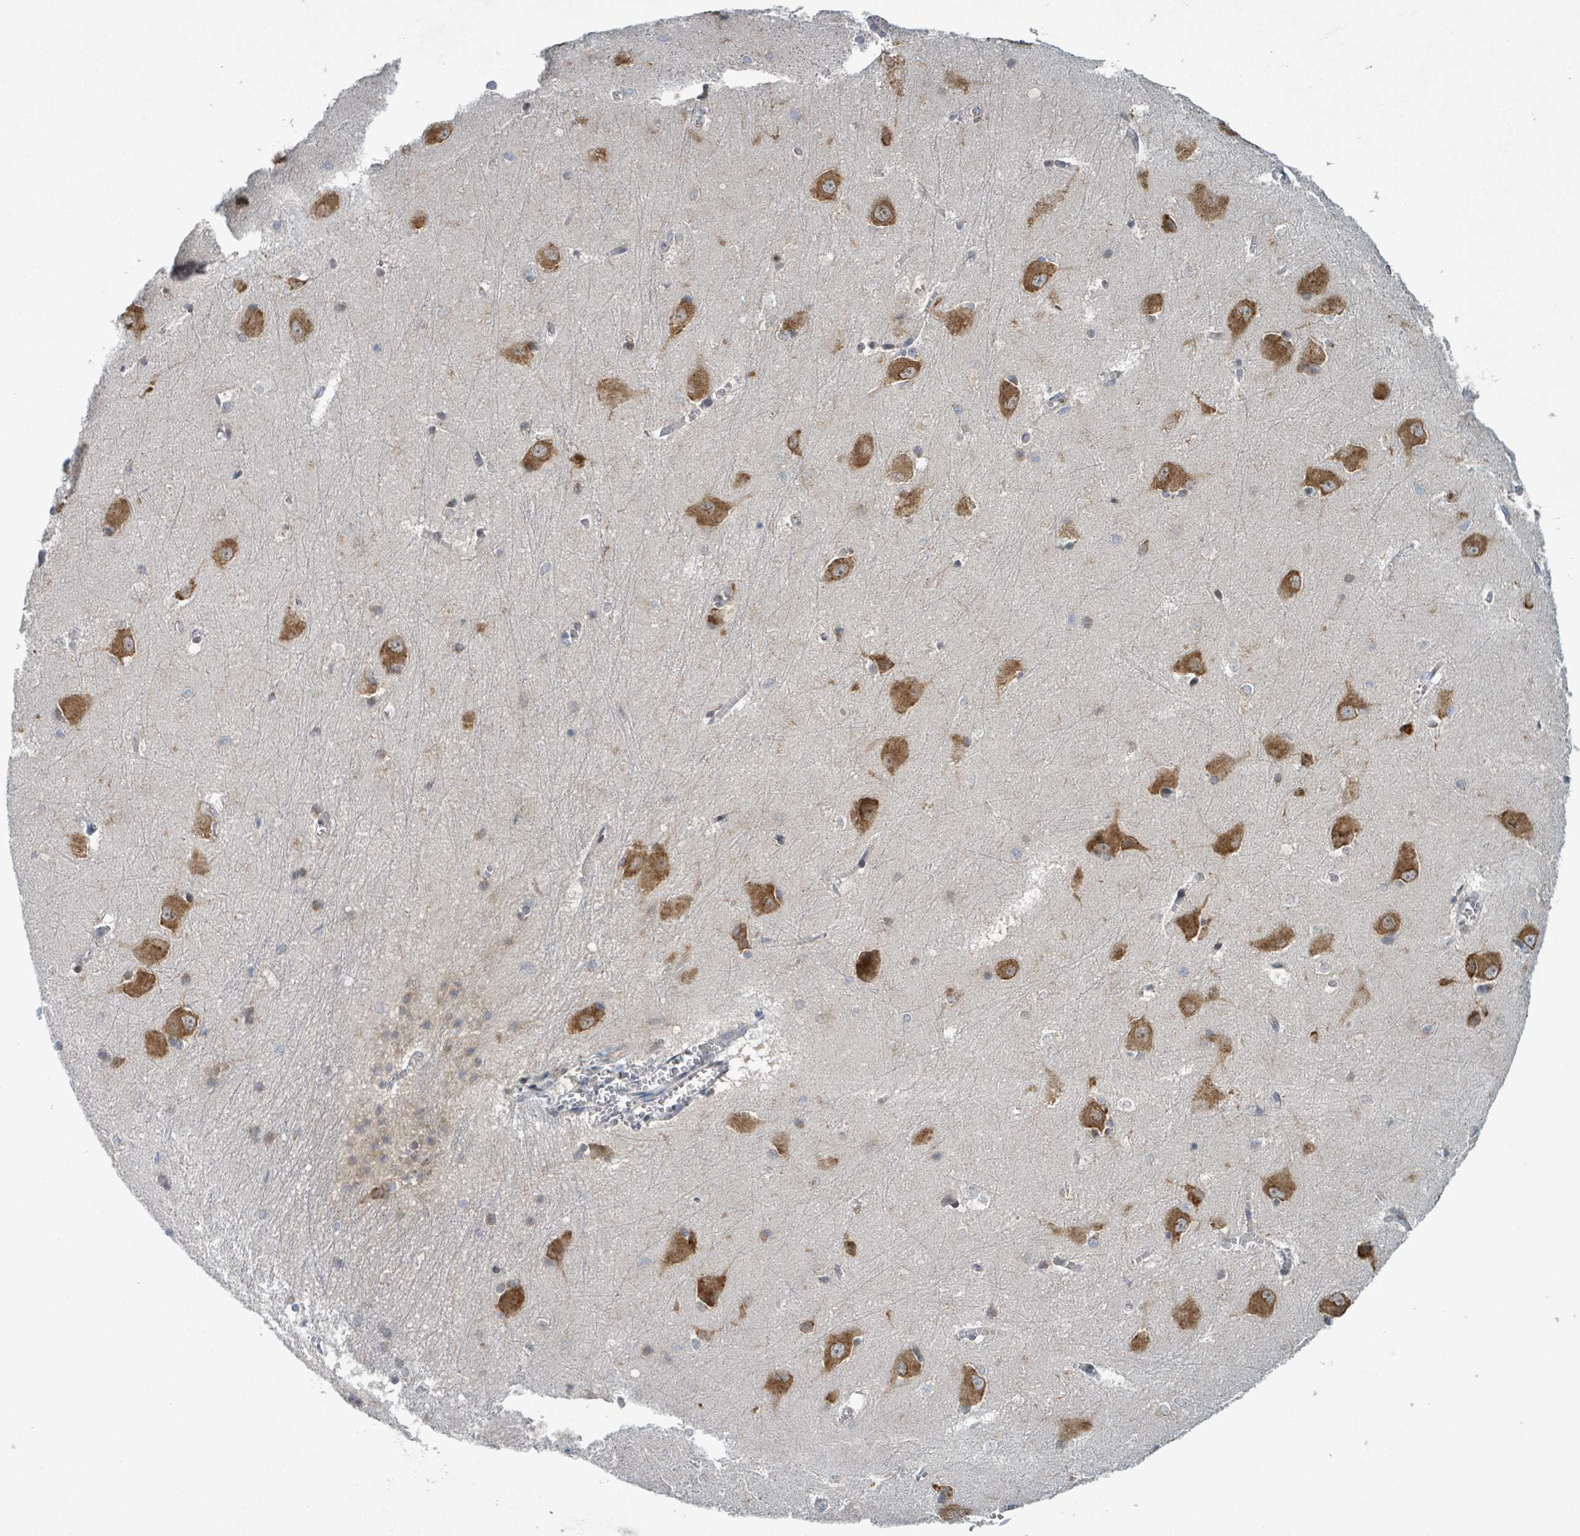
{"staining": {"intensity": "strong", "quantity": "25%-75%", "location": "cytoplasmic/membranous"}, "tissue": "hippocampus", "cell_type": "Glial cells", "image_type": "normal", "snomed": [{"axis": "morphology", "description": "Normal tissue, NOS"}, {"axis": "topography", "description": "Hippocampus"}], "caption": "Strong cytoplasmic/membranous expression is present in approximately 25%-75% of glial cells in unremarkable hippocampus.", "gene": "OR51E1", "patient": {"sex": "female", "age": 64}}